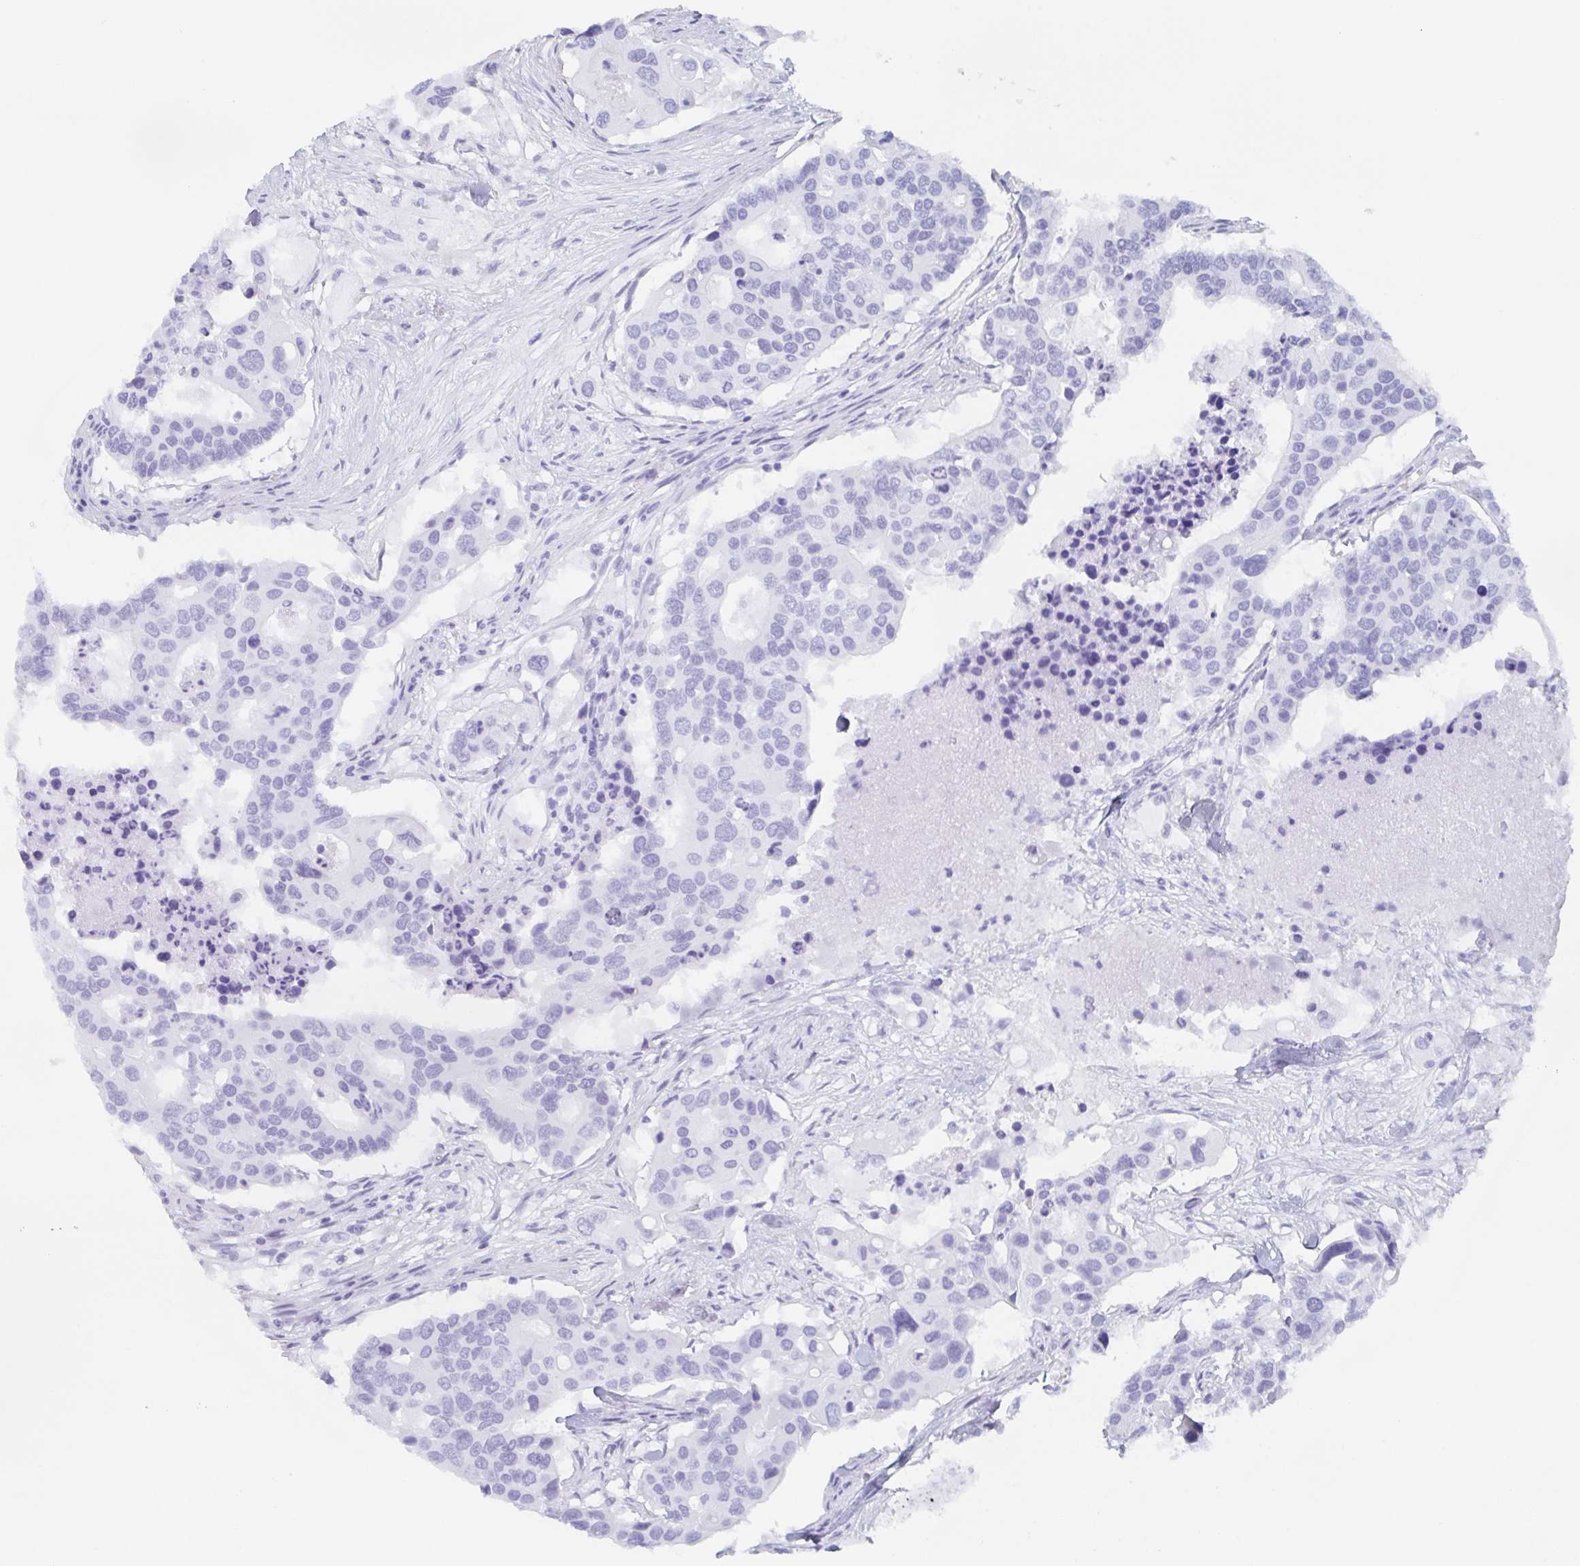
{"staining": {"intensity": "negative", "quantity": "none", "location": "none"}, "tissue": "colorectal cancer", "cell_type": "Tumor cells", "image_type": "cancer", "snomed": [{"axis": "morphology", "description": "Adenocarcinoma, NOS"}, {"axis": "topography", "description": "Colon"}], "caption": "Tumor cells show no significant expression in colorectal adenocarcinoma.", "gene": "AGFG2", "patient": {"sex": "male", "age": 77}}